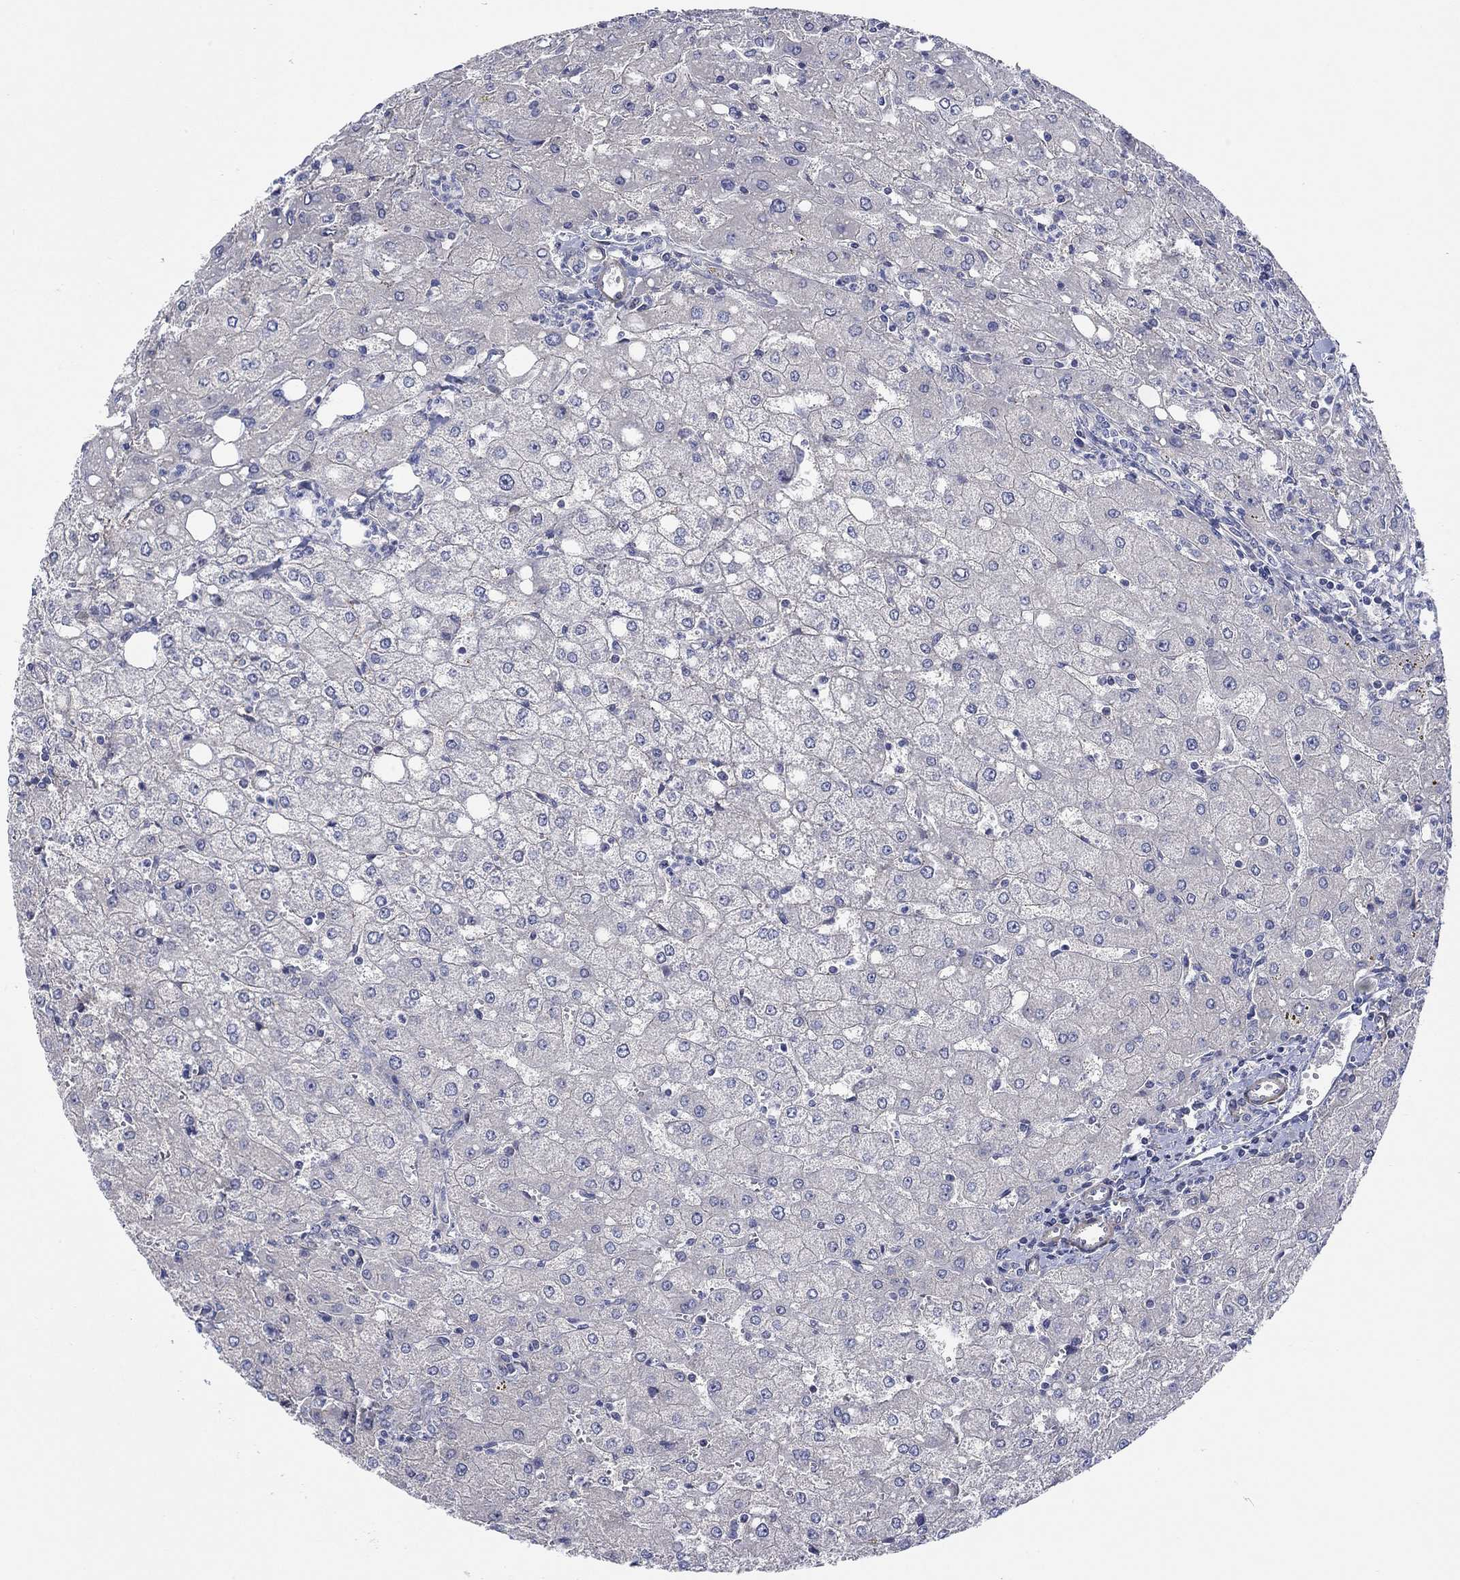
{"staining": {"intensity": "negative", "quantity": "none", "location": "none"}, "tissue": "liver", "cell_type": "Cholangiocytes", "image_type": "normal", "snomed": [{"axis": "morphology", "description": "Normal tissue, NOS"}, {"axis": "topography", "description": "Liver"}], "caption": "Liver stained for a protein using immunohistochemistry shows no positivity cholangiocytes.", "gene": "SCN7A", "patient": {"sex": "female", "age": 53}}